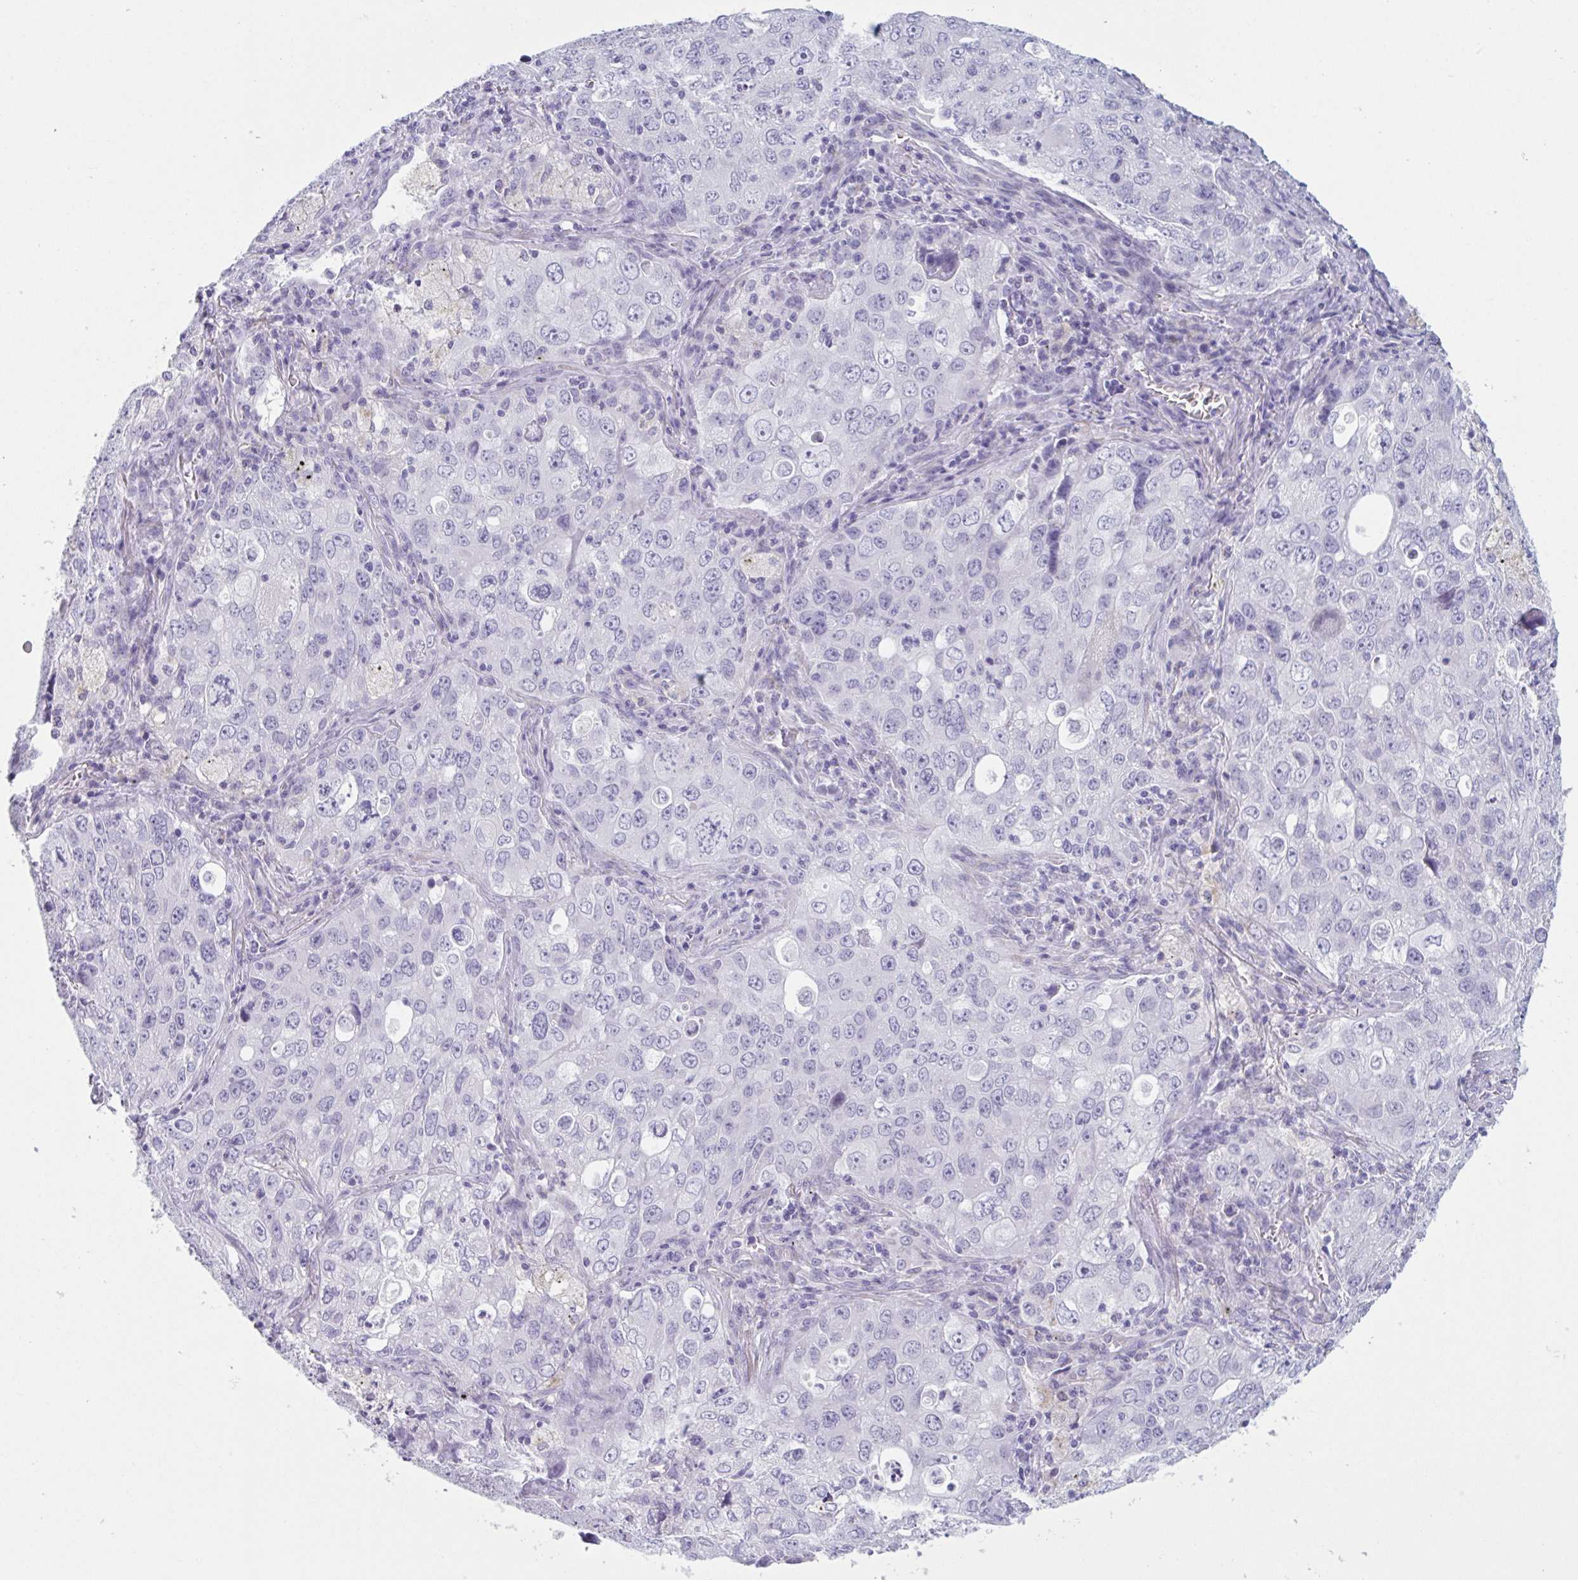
{"staining": {"intensity": "negative", "quantity": "none", "location": "none"}, "tissue": "lung cancer", "cell_type": "Tumor cells", "image_type": "cancer", "snomed": [{"axis": "morphology", "description": "Adenocarcinoma, NOS"}, {"axis": "morphology", "description": "Adenocarcinoma, metastatic, NOS"}, {"axis": "topography", "description": "Lymph node"}, {"axis": "topography", "description": "Lung"}], "caption": "Protein analysis of adenocarcinoma (lung) demonstrates no significant staining in tumor cells. (Brightfield microscopy of DAB IHC at high magnification).", "gene": "HSD11B2", "patient": {"sex": "female", "age": 42}}